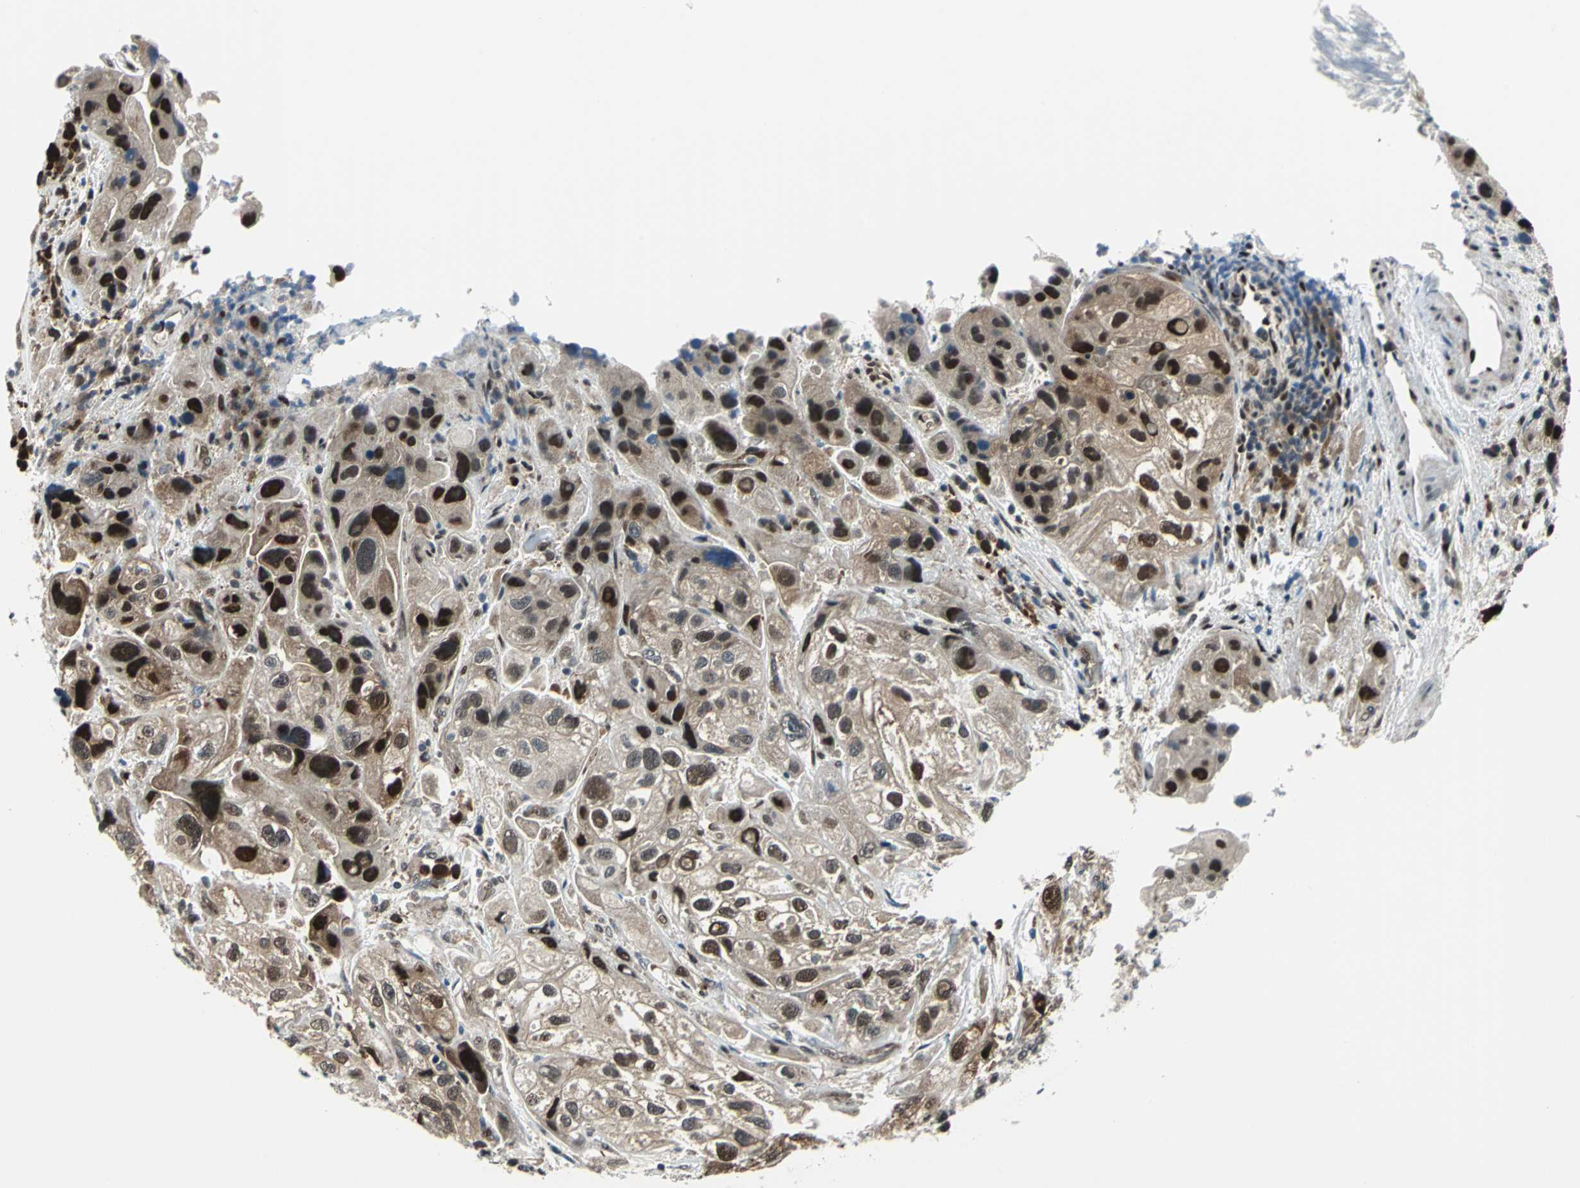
{"staining": {"intensity": "moderate", "quantity": ">75%", "location": "cytoplasmic/membranous,nuclear"}, "tissue": "urothelial cancer", "cell_type": "Tumor cells", "image_type": "cancer", "snomed": [{"axis": "morphology", "description": "Urothelial carcinoma, High grade"}, {"axis": "topography", "description": "Urinary bladder"}], "caption": "This micrograph reveals urothelial cancer stained with IHC to label a protein in brown. The cytoplasmic/membranous and nuclear of tumor cells show moderate positivity for the protein. Nuclei are counter-stained blue.", "gene": "POLR3K", "patient": {"sex": "female", "age": 64}}